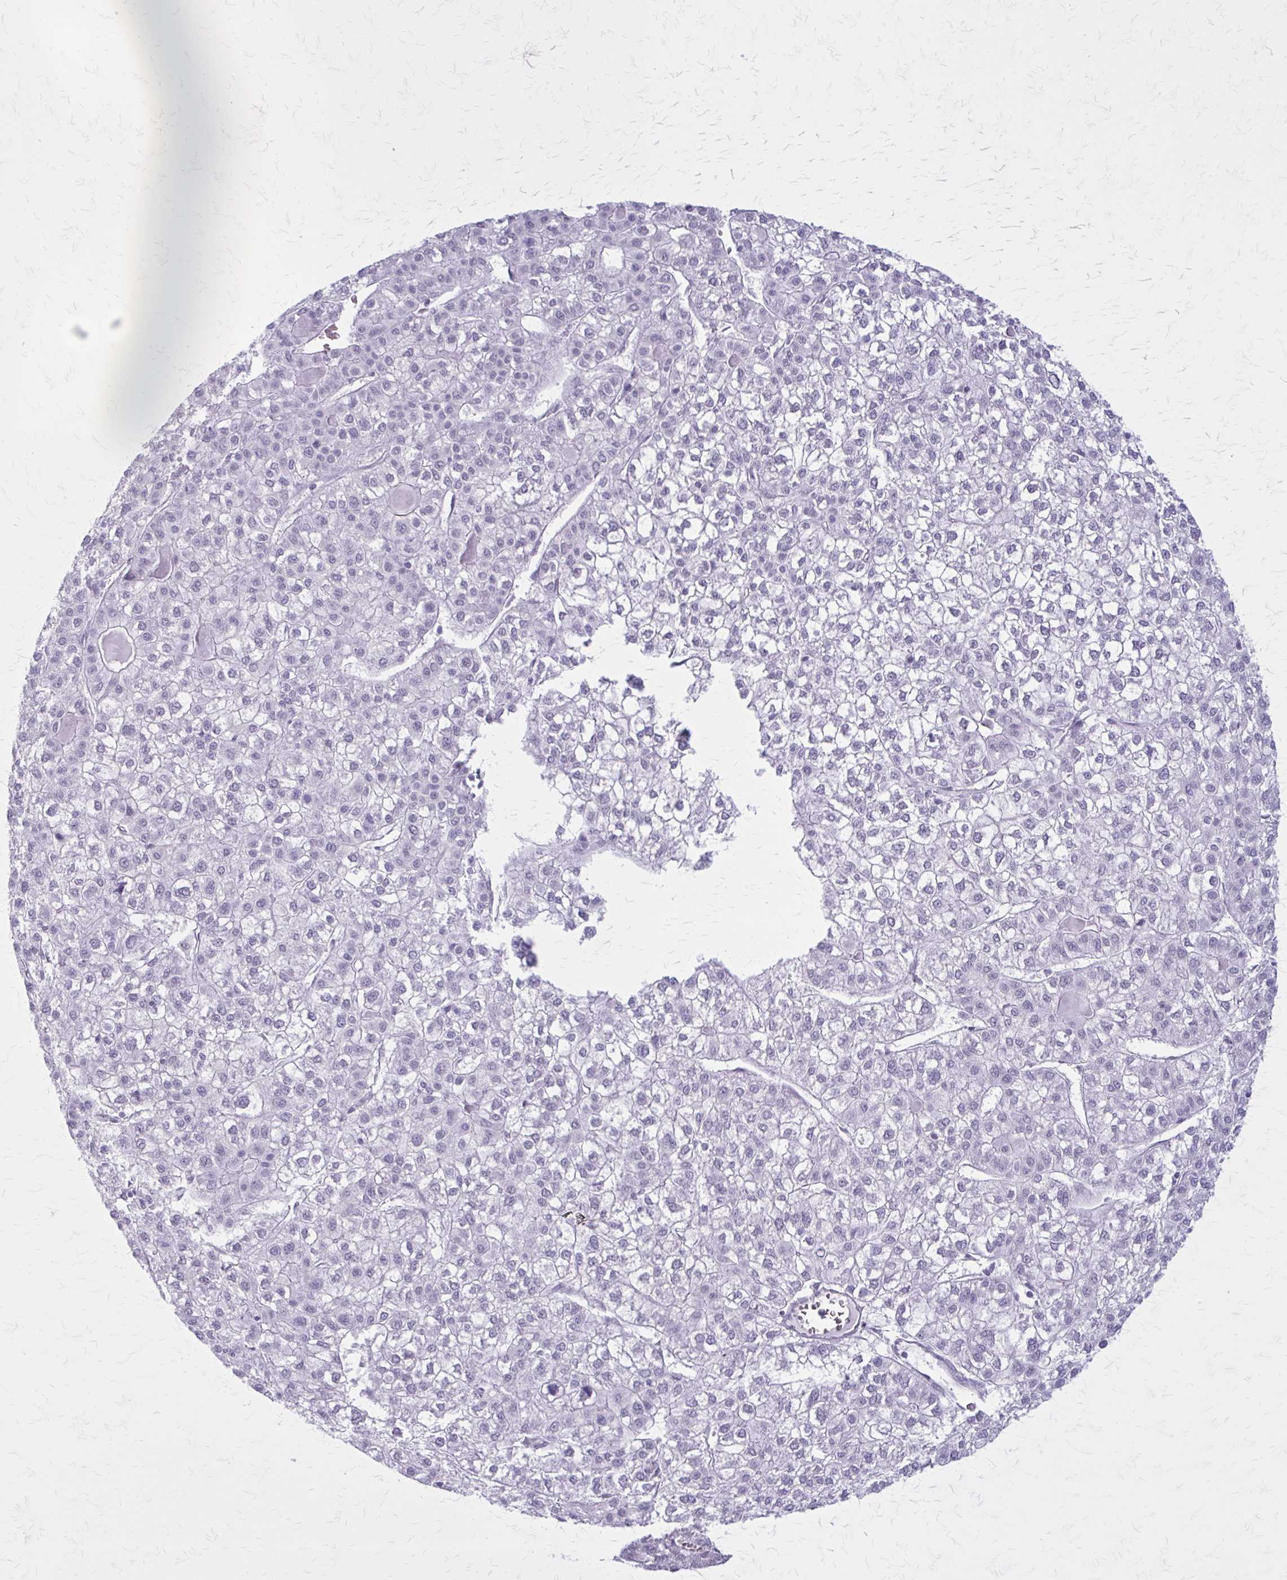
{"staining": {"intensity": "negative", "quantity": "none", "location": "none"}, "tissue": "liver cancer", "cell_type": "Tumor cells", "image_type": "cancer", "snomed": [{"axis": "morphology", "description": "Carcinoma, Hepatocellular, NOS"}, {"axis": "topography", "description": "Liver"}], "caption": "The immunohistochemistry (IHC) micrograph has no significant positivity in tumor cells of liver hepatocellular carcinoma tissue. (DAB (3,3'-diaminobenzidine) IHC with hematoxylin counter stain).", "gene": "GAD1", "patient": {"sex": "female", "age": 43}}